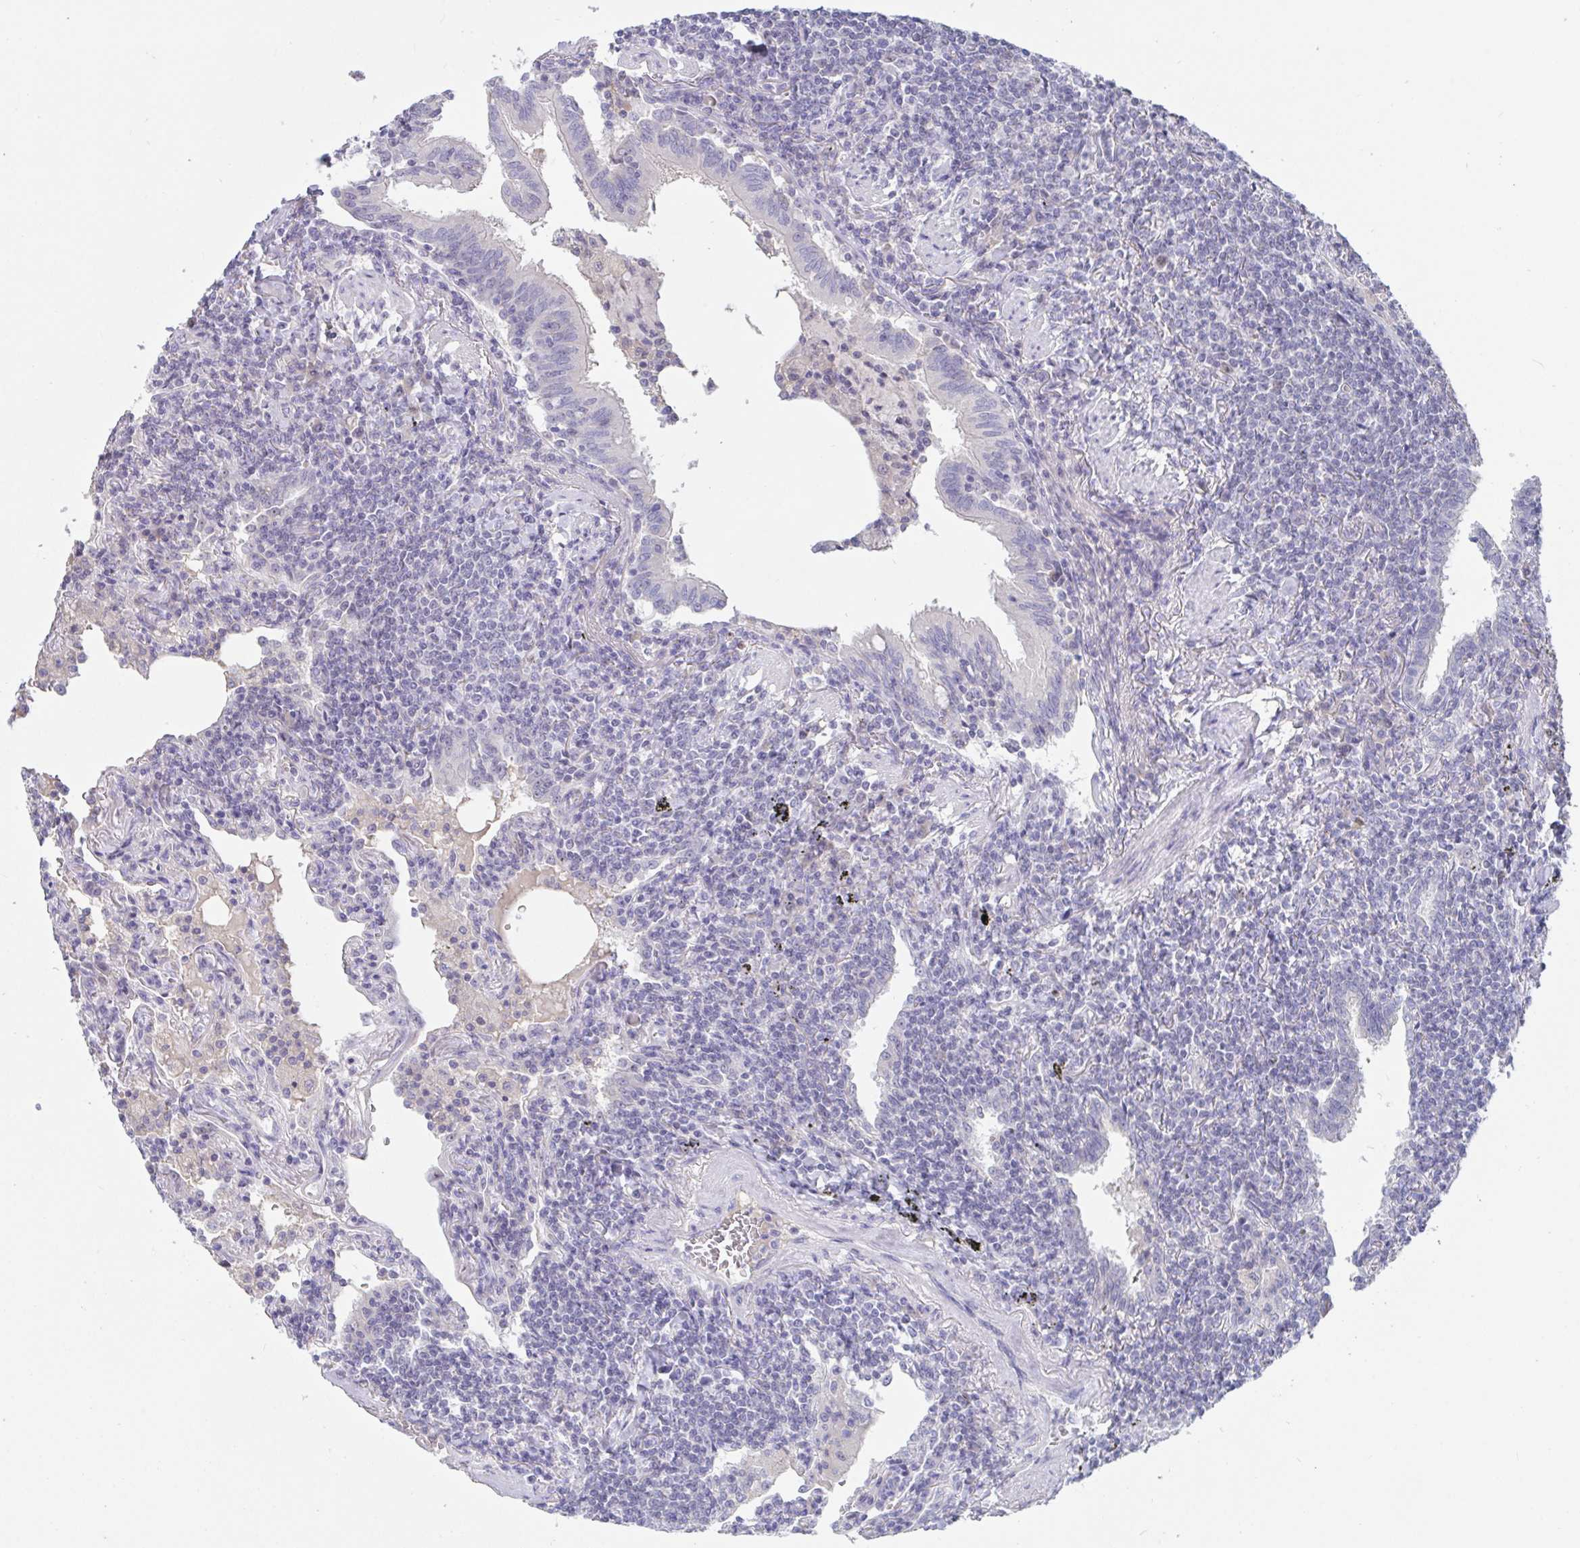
{"staining": {"intensity": "negative", "quantity": "none", "location": "none"}, "tissue": "lymphoma", "cell_type": "Tumor cells", "image_type": "cancer", "snomed": [{"axis": "morphology", "description": "Malignant lymphoma, non-Hodgkin's type, Low grade"}, {"axis": "topography", "description": "Lung"}], "caption": "A photomicrograph of lymphoma stained for a protein exhibits no brown staining in tumor cells.", "gene": "MYC", "patient": {"sex": "female", "age": 71}}